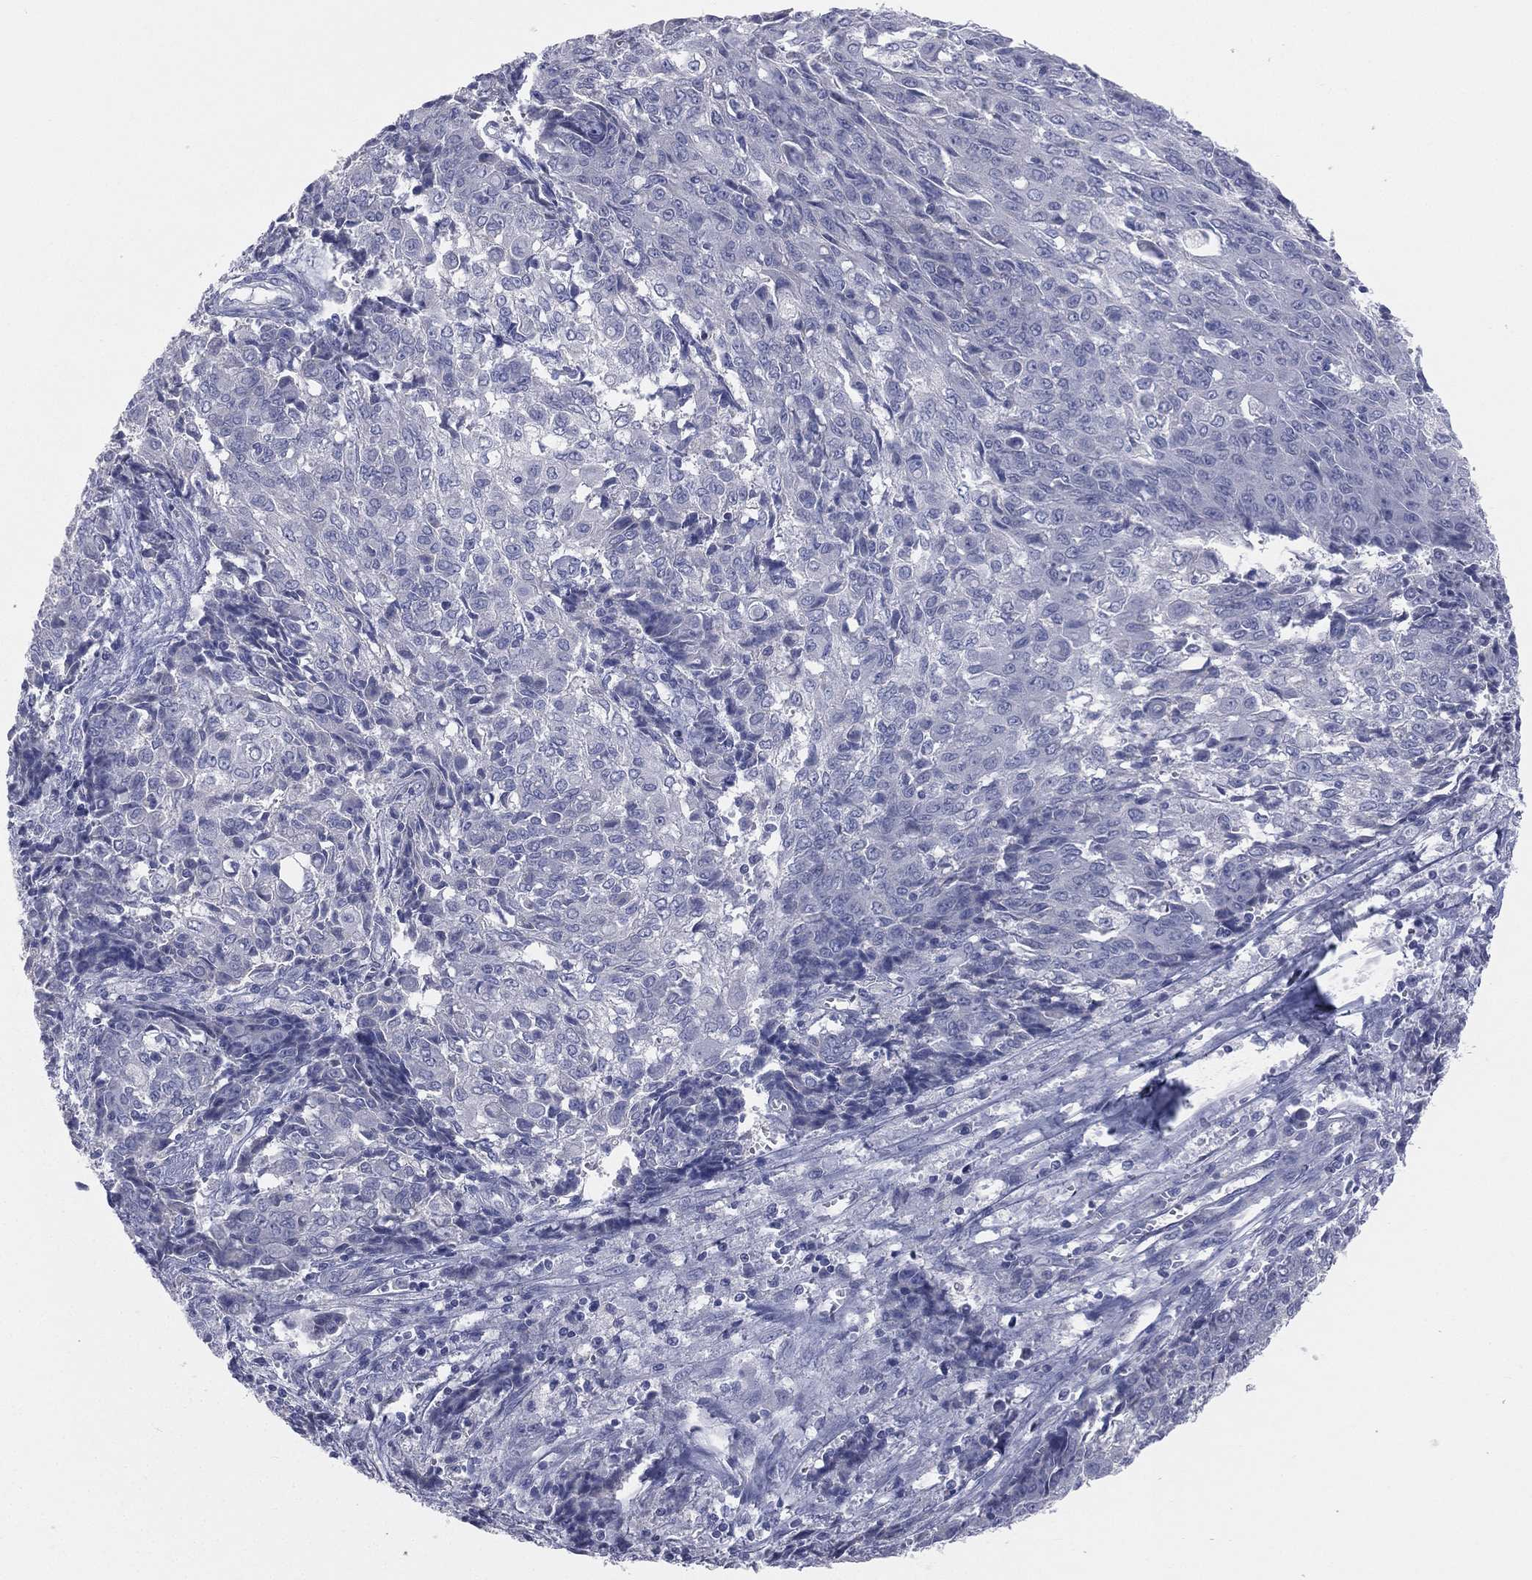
{"staining": {"intensity": "negative", "quantity": "none", "location": "none"}, "tissue": "ovarian cancer", "cell_type": "Tumor cells", "image_type": "cancer", "snomed": [{"axis": "morphology", "description": "Carcinoma, endometroid"}, {"axis": "topography", "description": "Ovary"}], "caption": "Immunohistochemistry micrograph of neoplastic tissue: human endometroid carcinoma (ovarian) stained with DAB reveals no significant protein expression in tumor cells.", "gene": "STK31", "patient": {"sex": "female", "age": 42}}